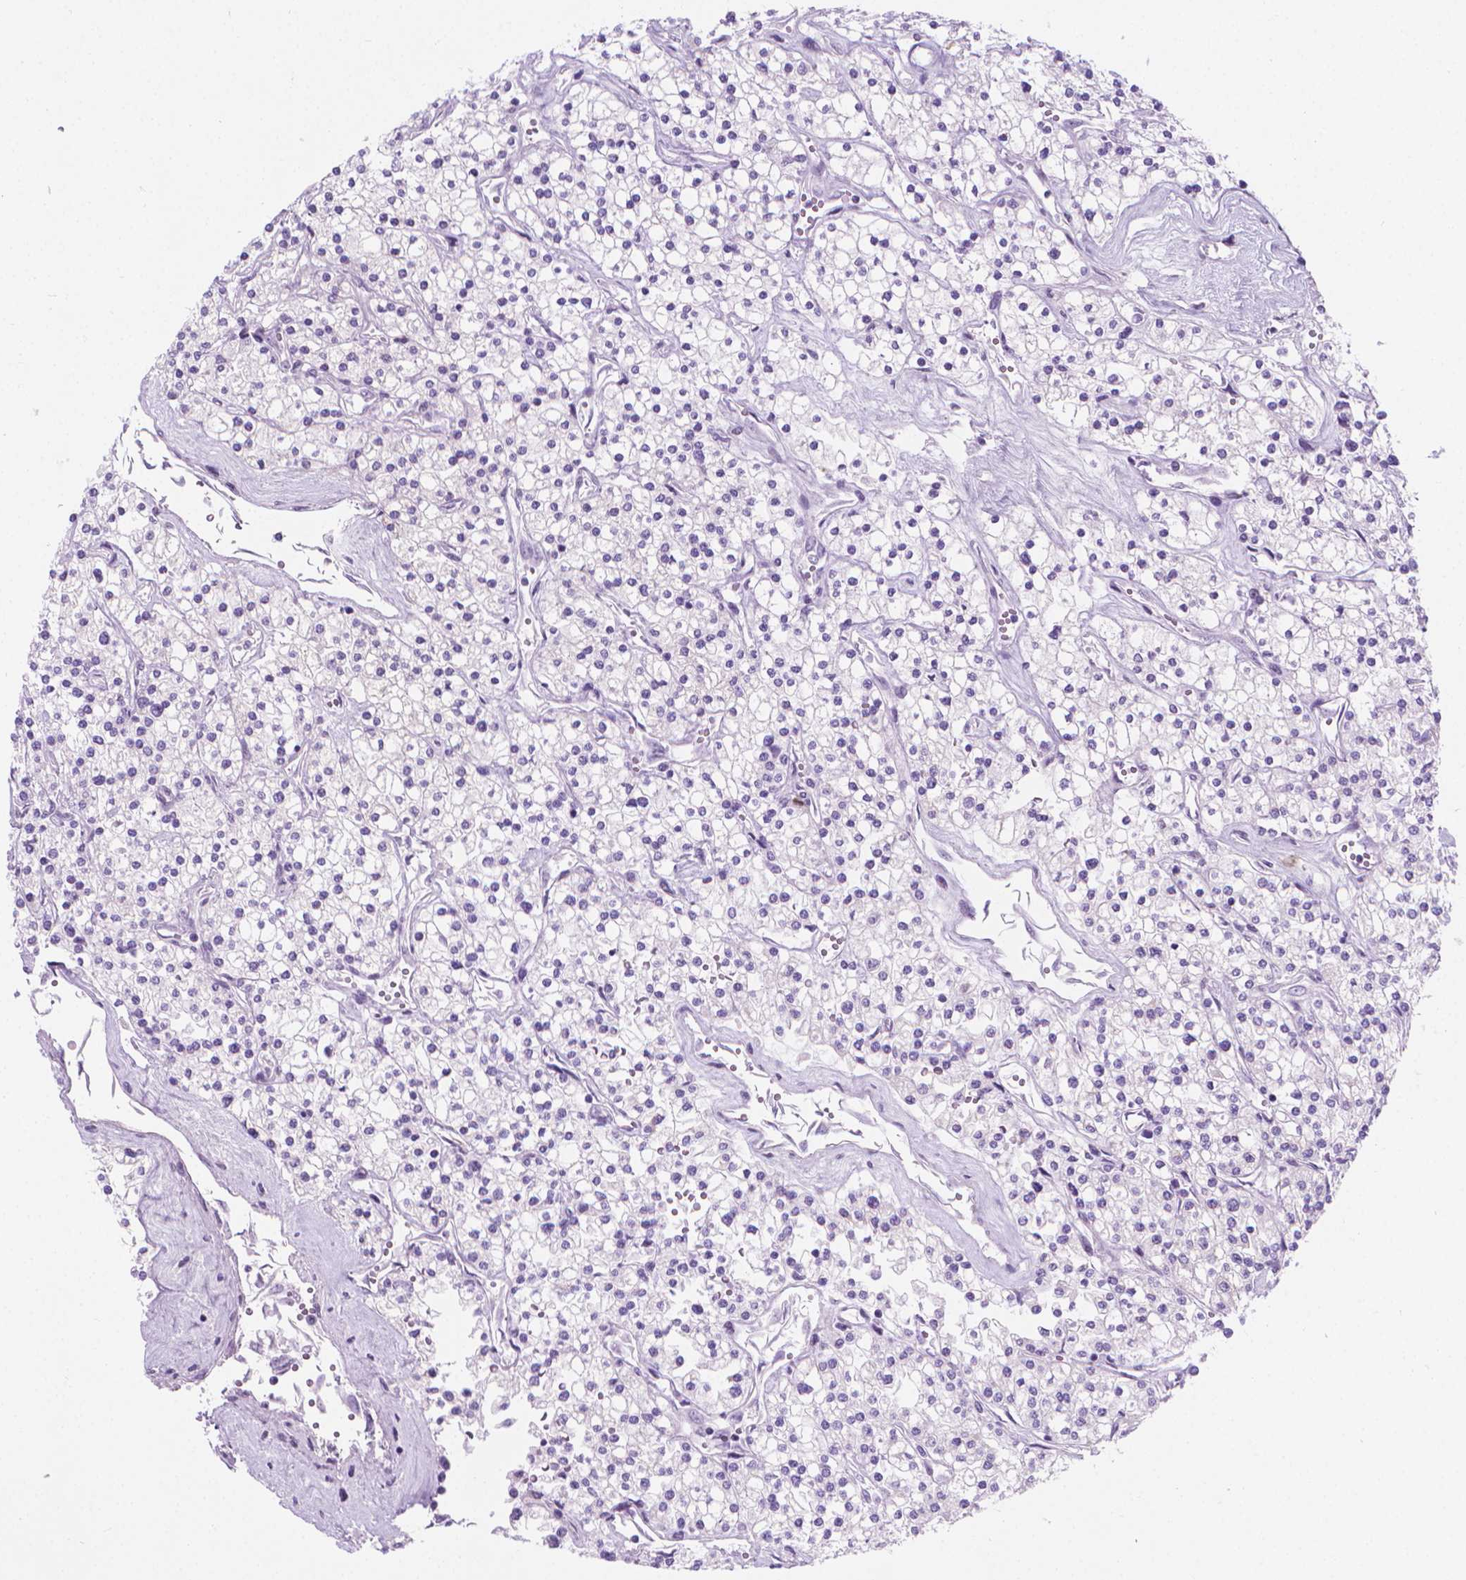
{"staining": {"intensity": "negative", "quantity": "none", "location": "none"}, "tissue": "renal cancer", "cell_type": "Tumor cells", "image_type": "cancer", "snomed": [{"axis": "morphology", "description": "Adenocarcinoma, NOS"}, {"axis": "topography", "description": "Kidney"}], "caption": "An IHC image of renal adenocarcinoma is shown. There is no staining in tumor cells of renal adenocarcinoma. (Brightfield microscopy of DAB (3,3'-diaminobenzidine) immunohistochemistry (IHC) at high magnification).", "gene": "CFAP52", "patient": {"sex": "male", "age": 80}}